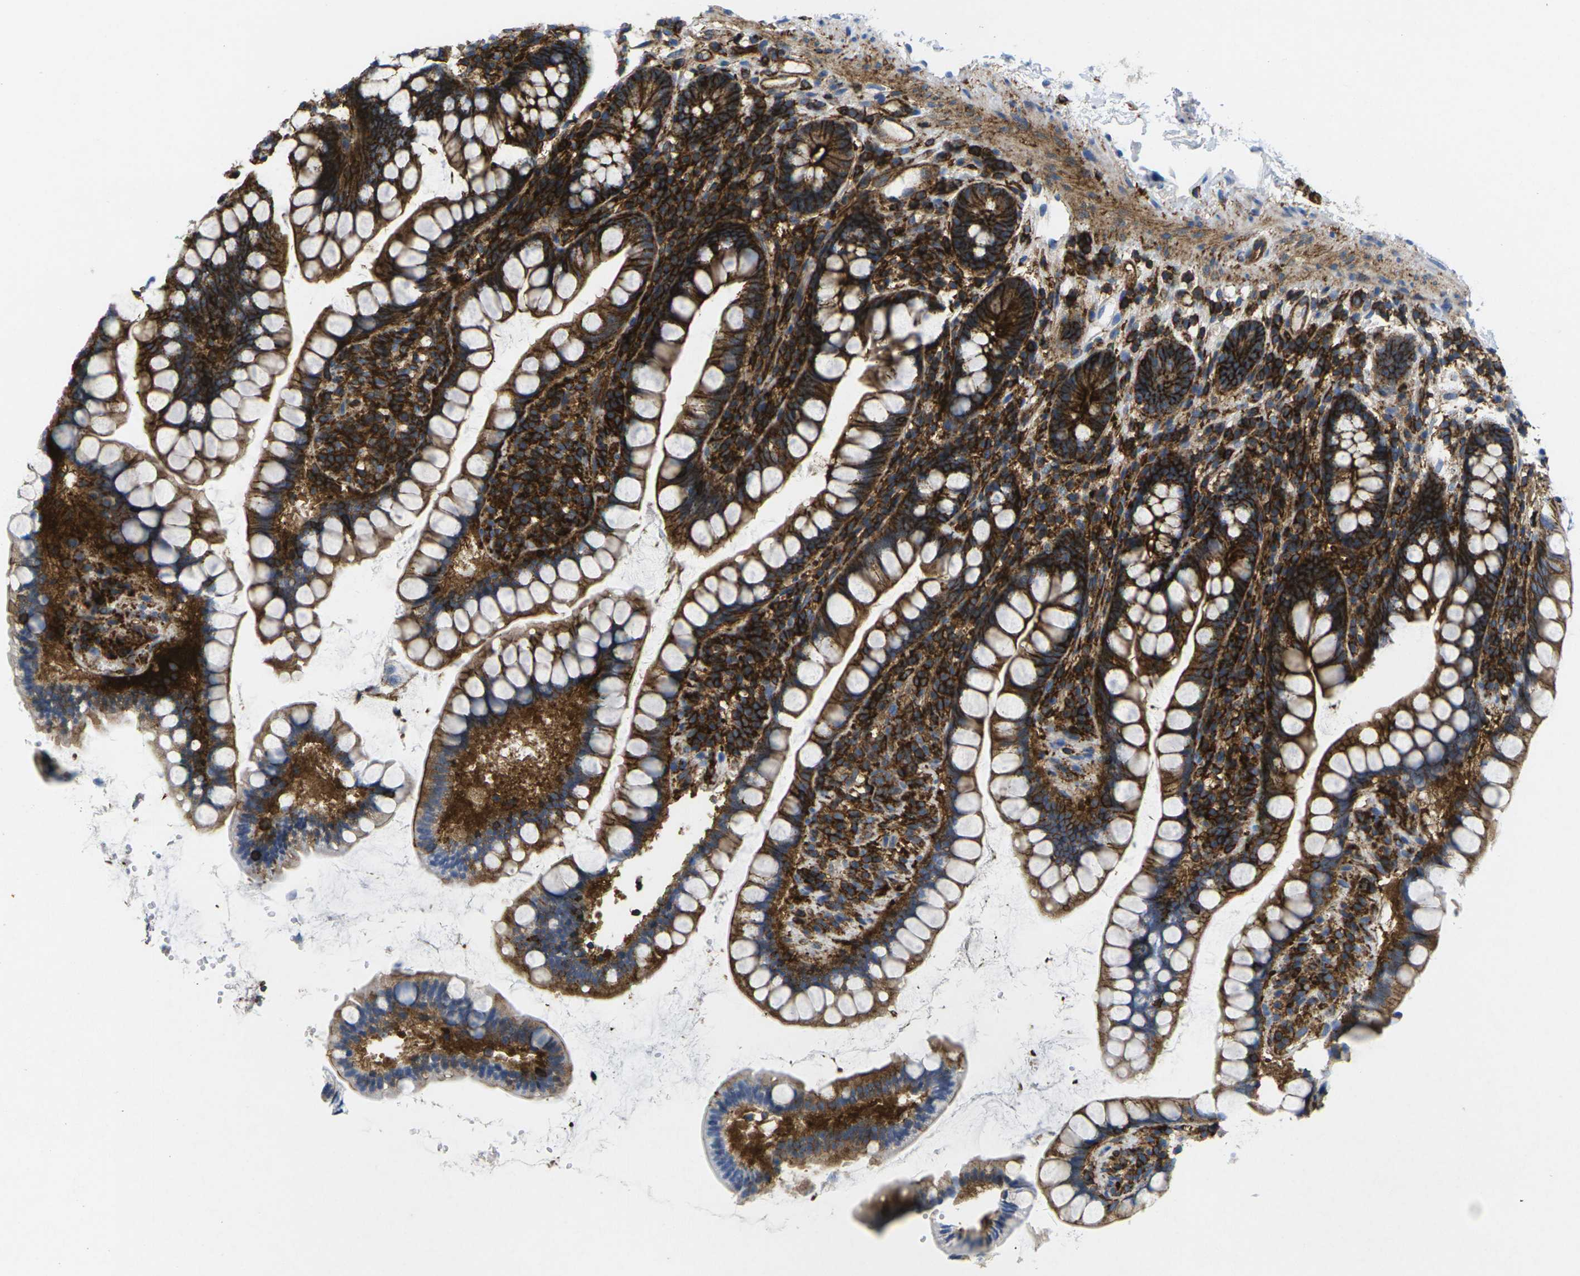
{"staining": {"intensity": "strong", "quantity": ">75%", "location": "cytoplasmic/membranous"}, "tissue": "small intestine", "cell_type": "Glandular cells", "image_type": "normal", "snomed": [{"axis": "morphology", "description": "Normal tissue, NOS"}, {"axis": "topography", "description": "Small intestine"}], "caption": "Immunohistochemical staining of unremarkable human small intestine reveals strong cytoplasmic/membranous protein staining in about >75% of glandular cells. (DAB = brown stain, brightfield microscopy at high magnification).", "gene": "IQGAP1", "patient": {"sex": "female", "age": 84}}